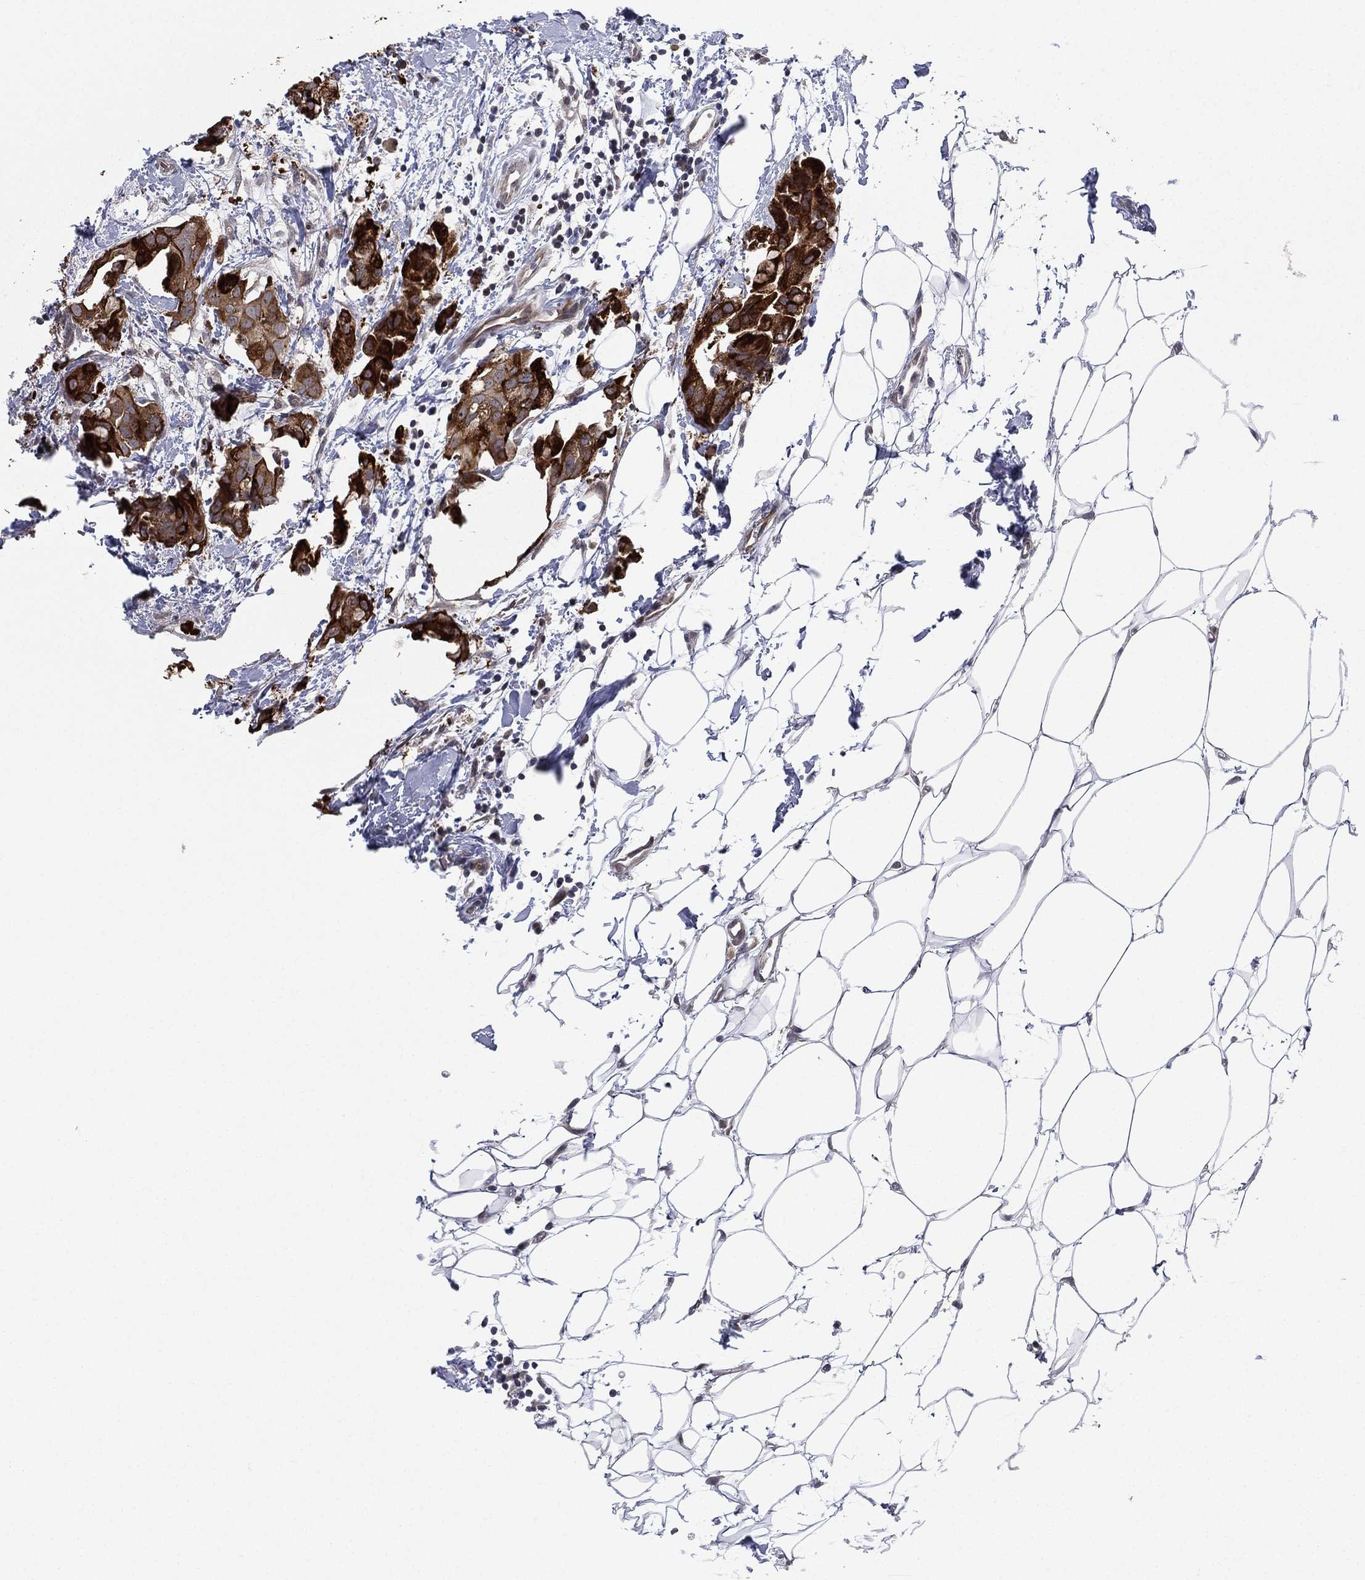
{"staining": {"intensity": "strong", "quantity": "25%-75%", "location": "cytoplasmic/membranous"}, "tissue": "breast cancer", "cell_type": "Tumor cells", "image_type": "cancer", "snomed": [{"axis": "morphology", "description": "Normal tissue, NOS"}, {"axis": "morphology", "description": "Duct carcinoma"}, {"axis": "topography", "description": "Breast"}], "caption": "Human breast invasive ductal carcinoma stained with a brown dye displays strong cytoplasmic/membranous positive positivity in approximately 25%-75% of tumor cells.", "gene": "KAT14", "patient": {"sex": "female", "age": 40}}